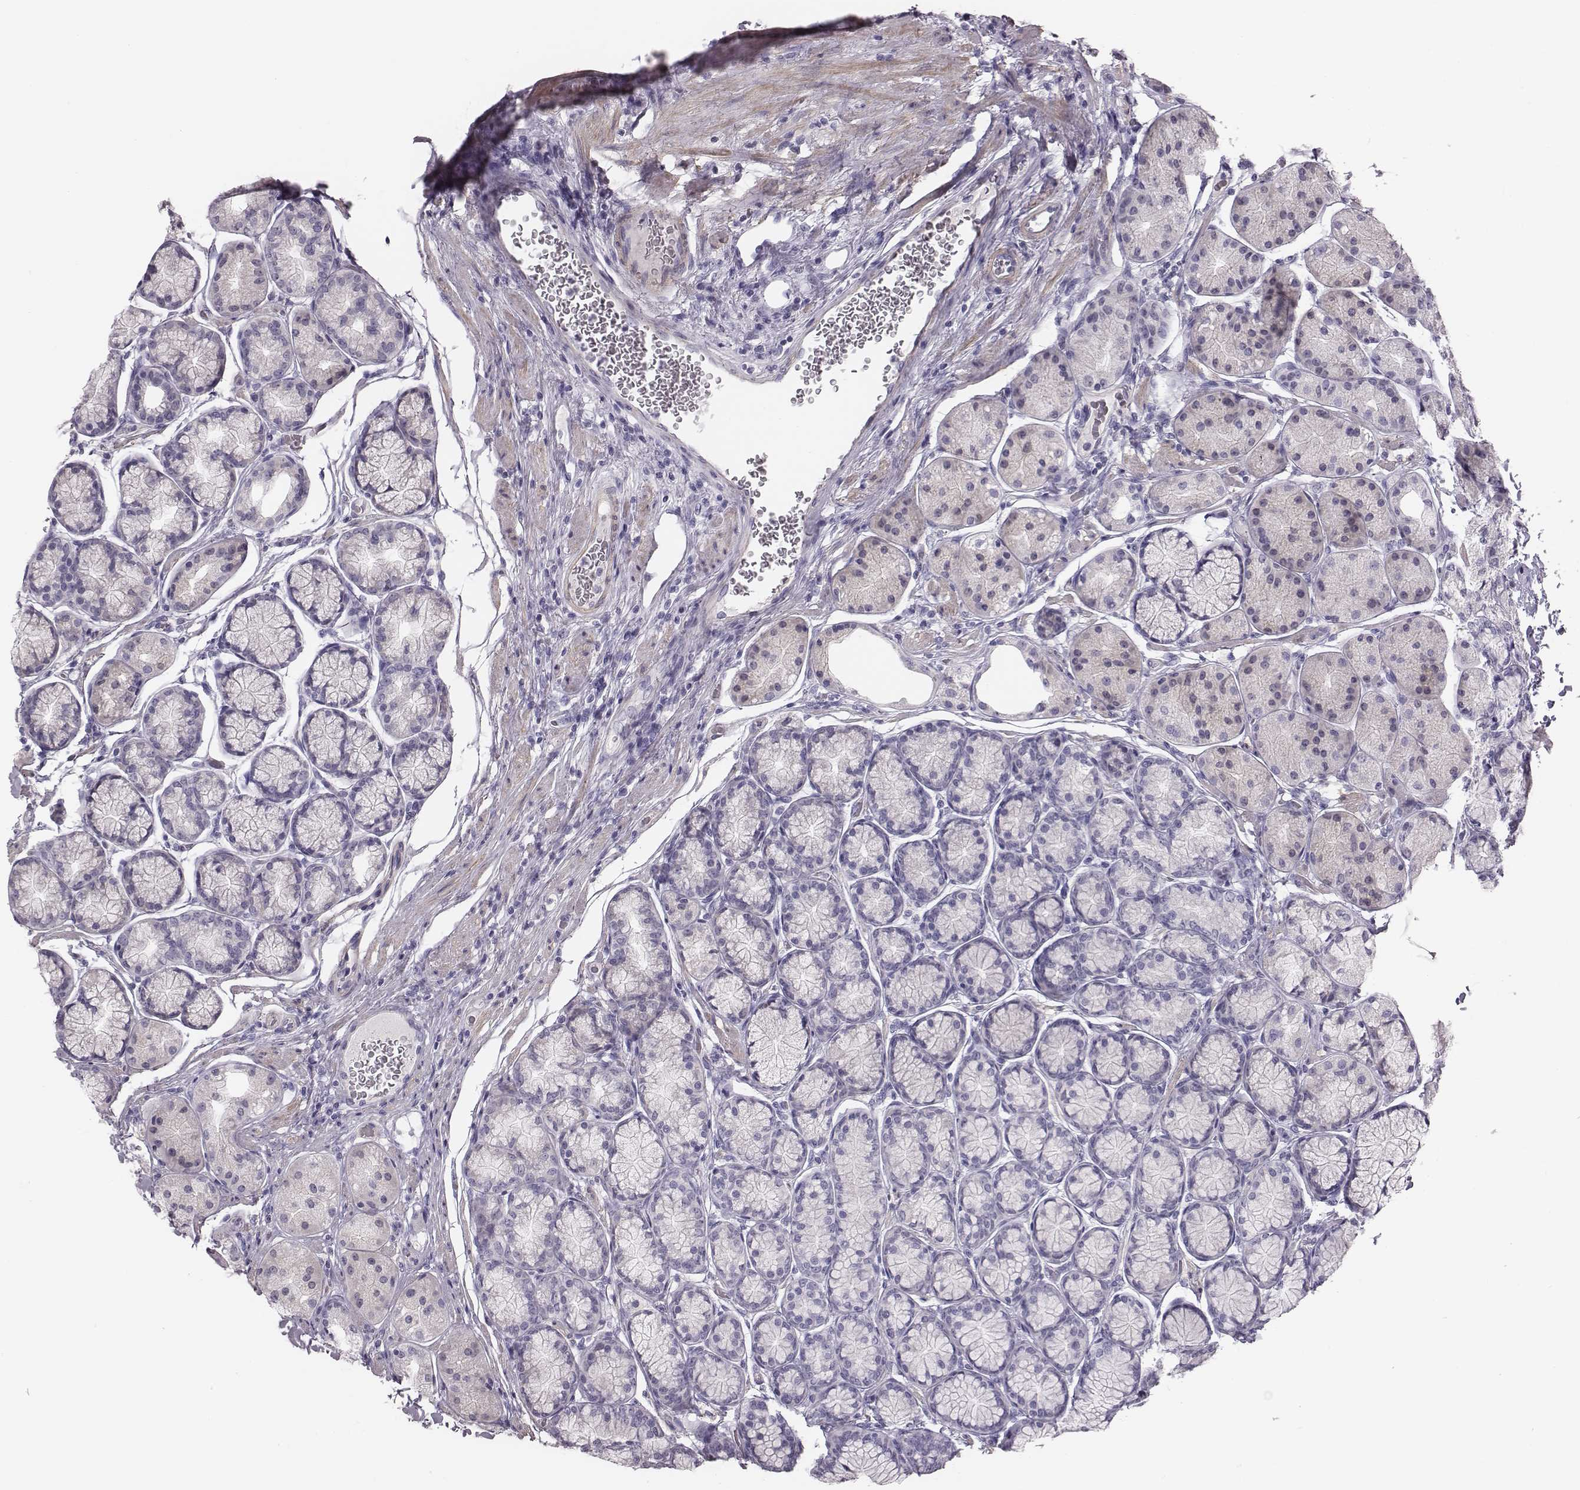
{"staining": {"intensity": "negative", "quantity": "none", "location": "none"}, "tissue": "stomach", "cell_type": "Glandular cells", "image_type": "normal", "snomed": [{"axis": "morphology", "description": "Normal tissue, NOS"}, {"axis": "morphology", "description": "Adenocarcinoma, NOS"}, {"axis": "morphology", "description": "Adenocarcinoma, High grade"}, {"axis": "topography", "description": "Stomach, upper"}, {"axis": "topography", "description": "Stomach"}], "caption": "The photomicrograph shows no staining of glandular cells in benign stomach. (Stains: DAB IHC with hematoxylin counter stain, Microscopy: brightfield microscopy at high magnification).", "gene": "CRISP1", "patient": {"sex": "female", "age": 65}}